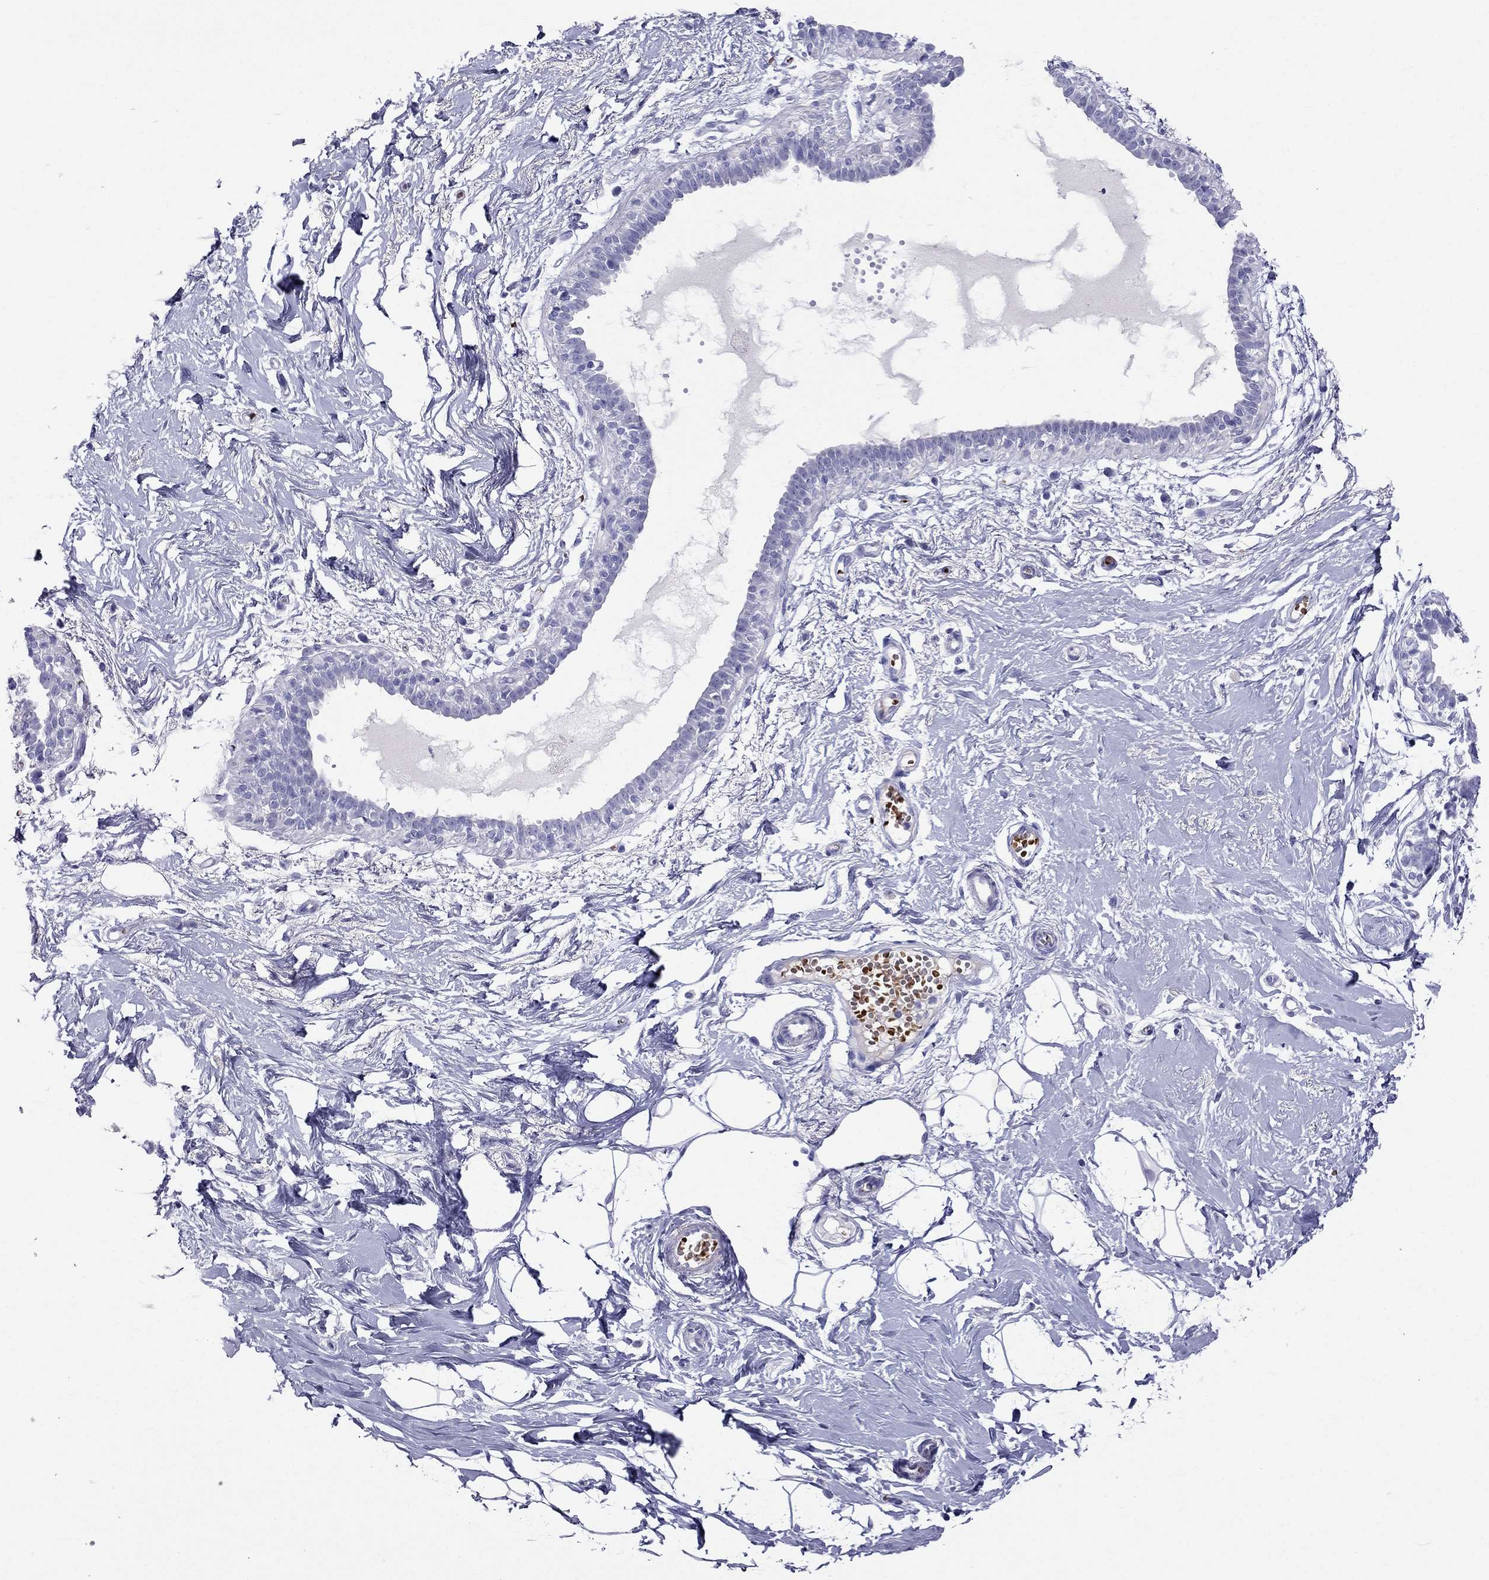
{"staining": {"intensity": "negative", "quantity": "none", "location": "none"}, "tissue": "breast", "cell_type": "Adipocytes", "image_type": "normal", "snomed": [{"axis": "morphology", "description": "Normal tissue, NOS"}, {"axis": "topography", "description": "Breast"}], "caption": "This is an IHC micrograph of benign human breast. There is no positivity in adipocytes.", "gene": "DNAAF6", "patient": {"sex": "female", "age": 49}}